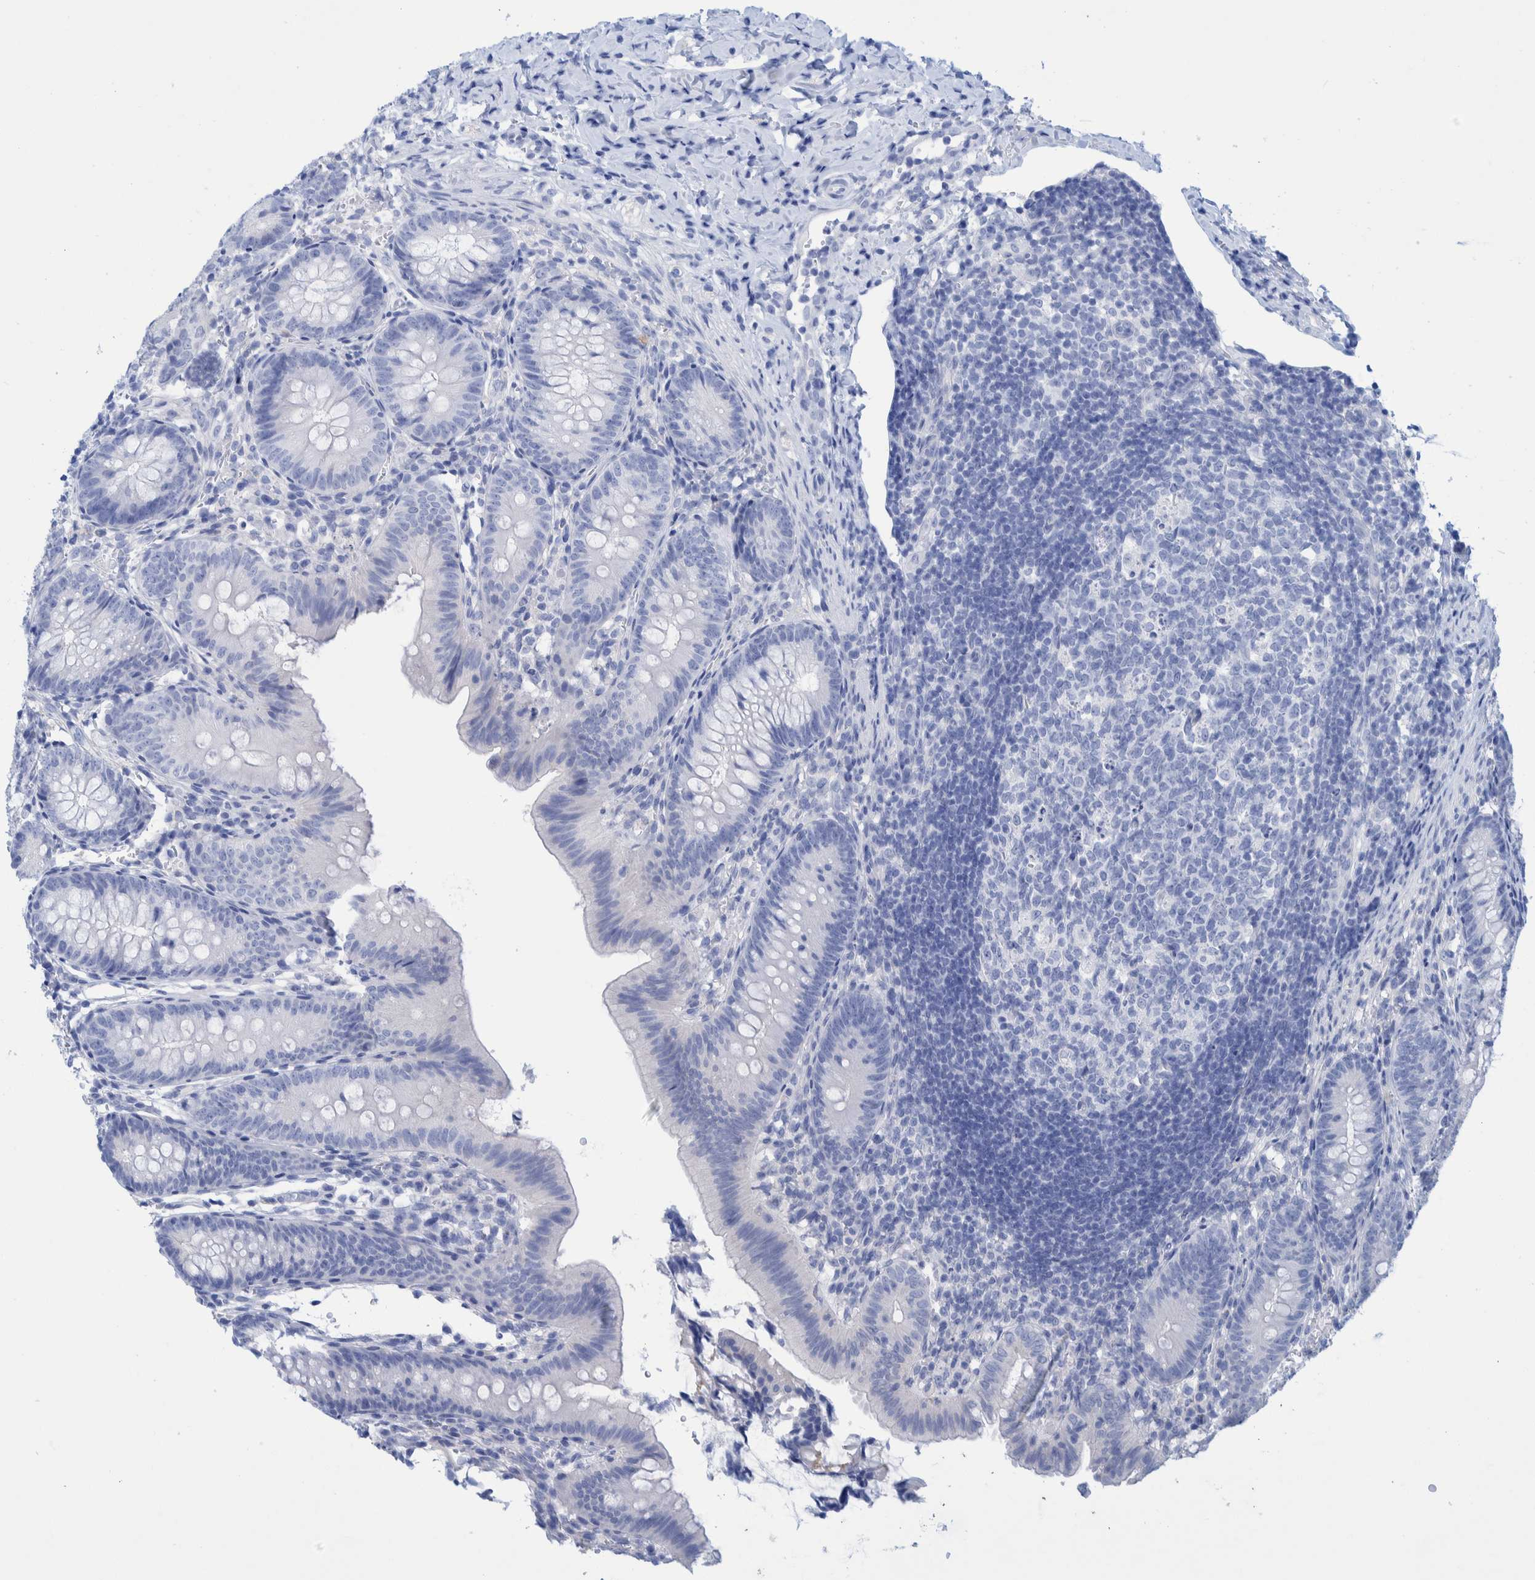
{"staining": {"intensity": "negative", "quantity": "none", "location": "none"}, "tissue": "appendix", "cell_type": "Glandular cells", "image_type": "normal", "snomed": [{"axis": "morphology", "description": "Normal tissue, NOS"}, {"axis": "topography", "description": "Appendix"}], "caption": "Glandular cells show no significant staining in normal appendix.", "gene": "PERP", "patient": {"sex": "male", "age": 1}}